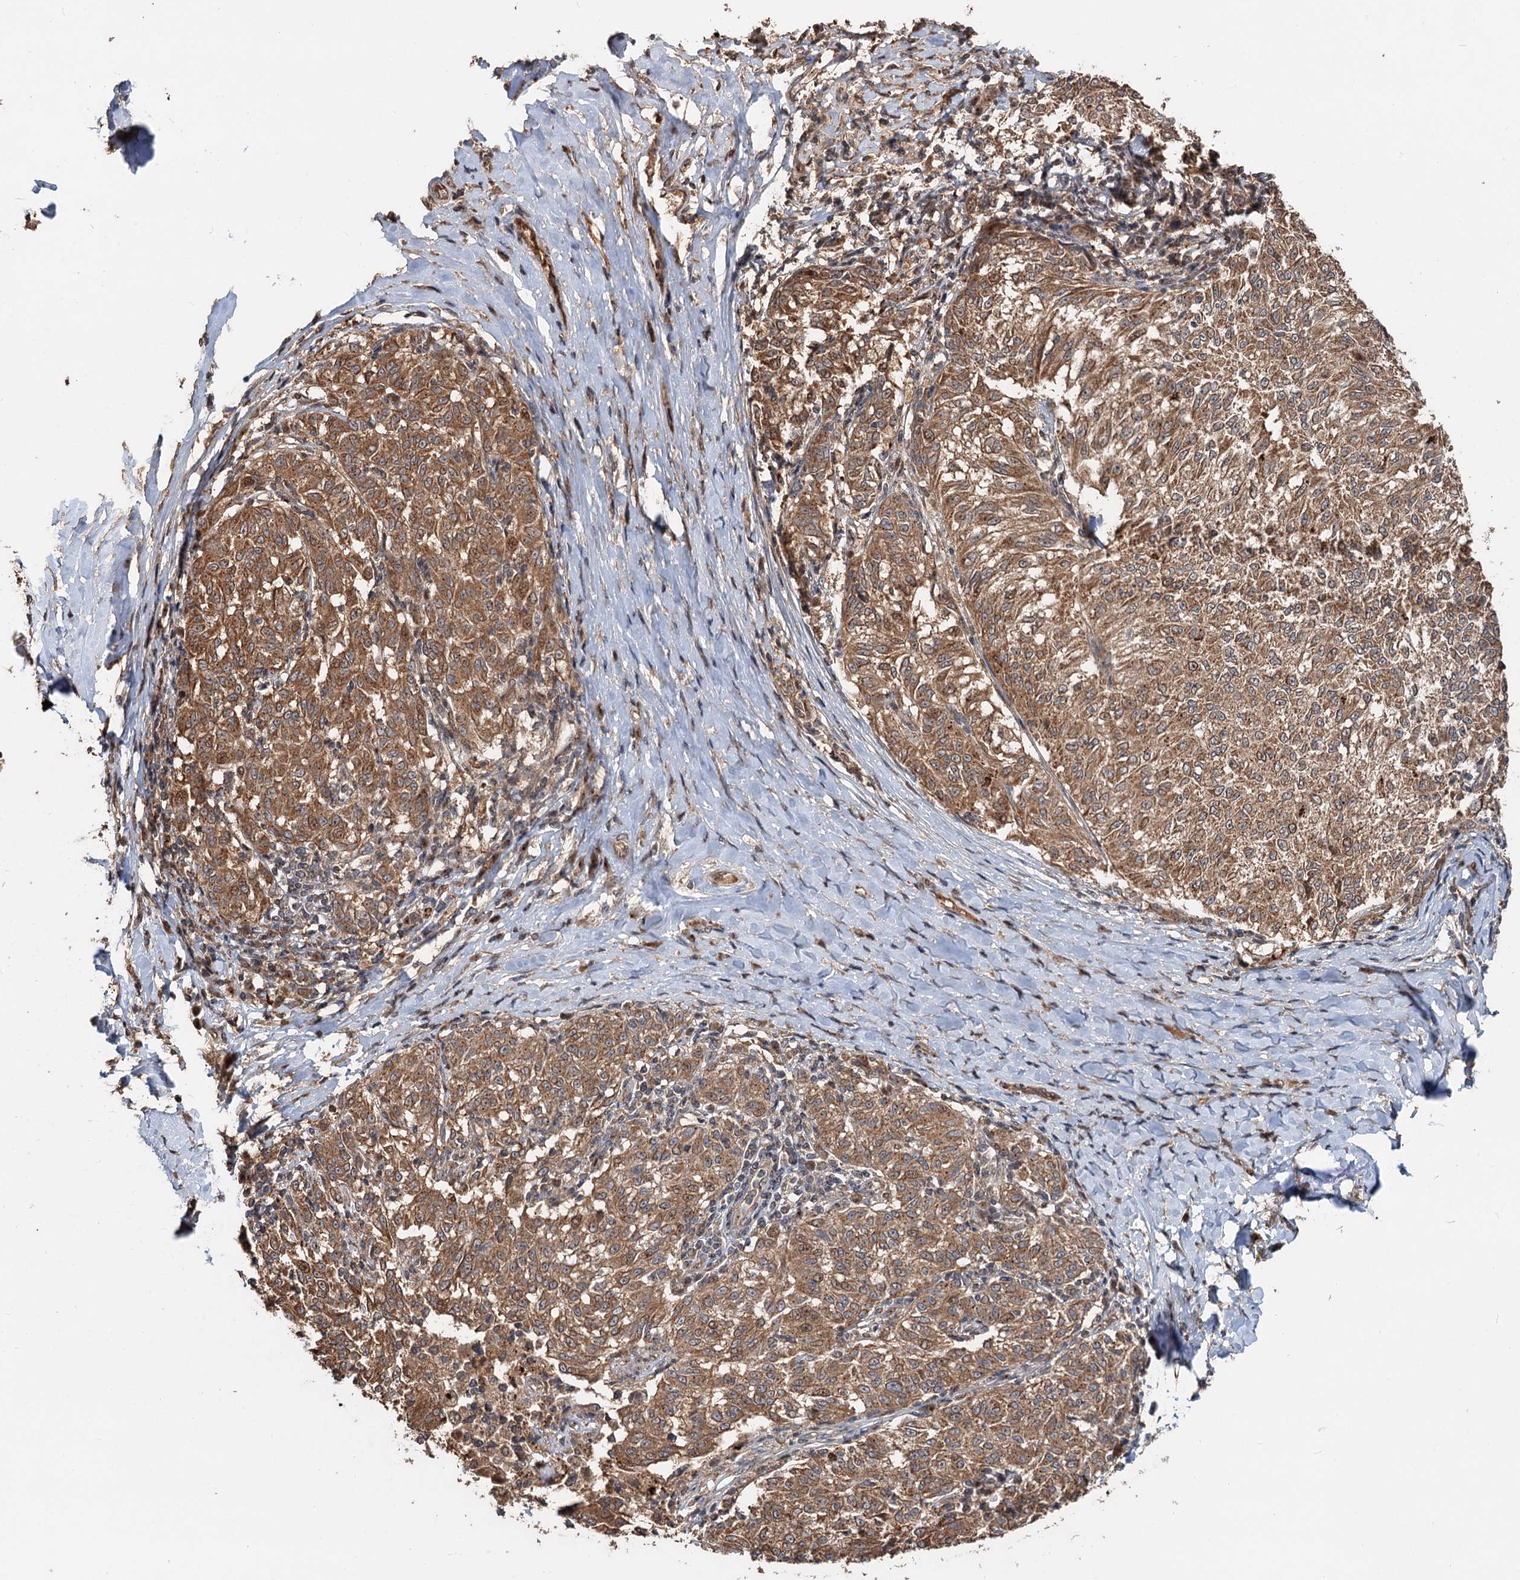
{"staining": {"intensity": "moderate", "quantity": ">75%", "location": "cytoplasmic/membranous"}, "tissue": "melanoma", "cell_type": "Tumor cells", "image_type": "cancer", "snomed": [{"axis": "morphology", "description": "Malignant melanoma, NOS"}, {"axis": "topography", "description": "Skin"}], "caption": "Malignant melanoma stained with a protein marker shows moderate staining in tumor cells.", "gene": "DEXI", "patient": {"sex": "female", "age": 72}}